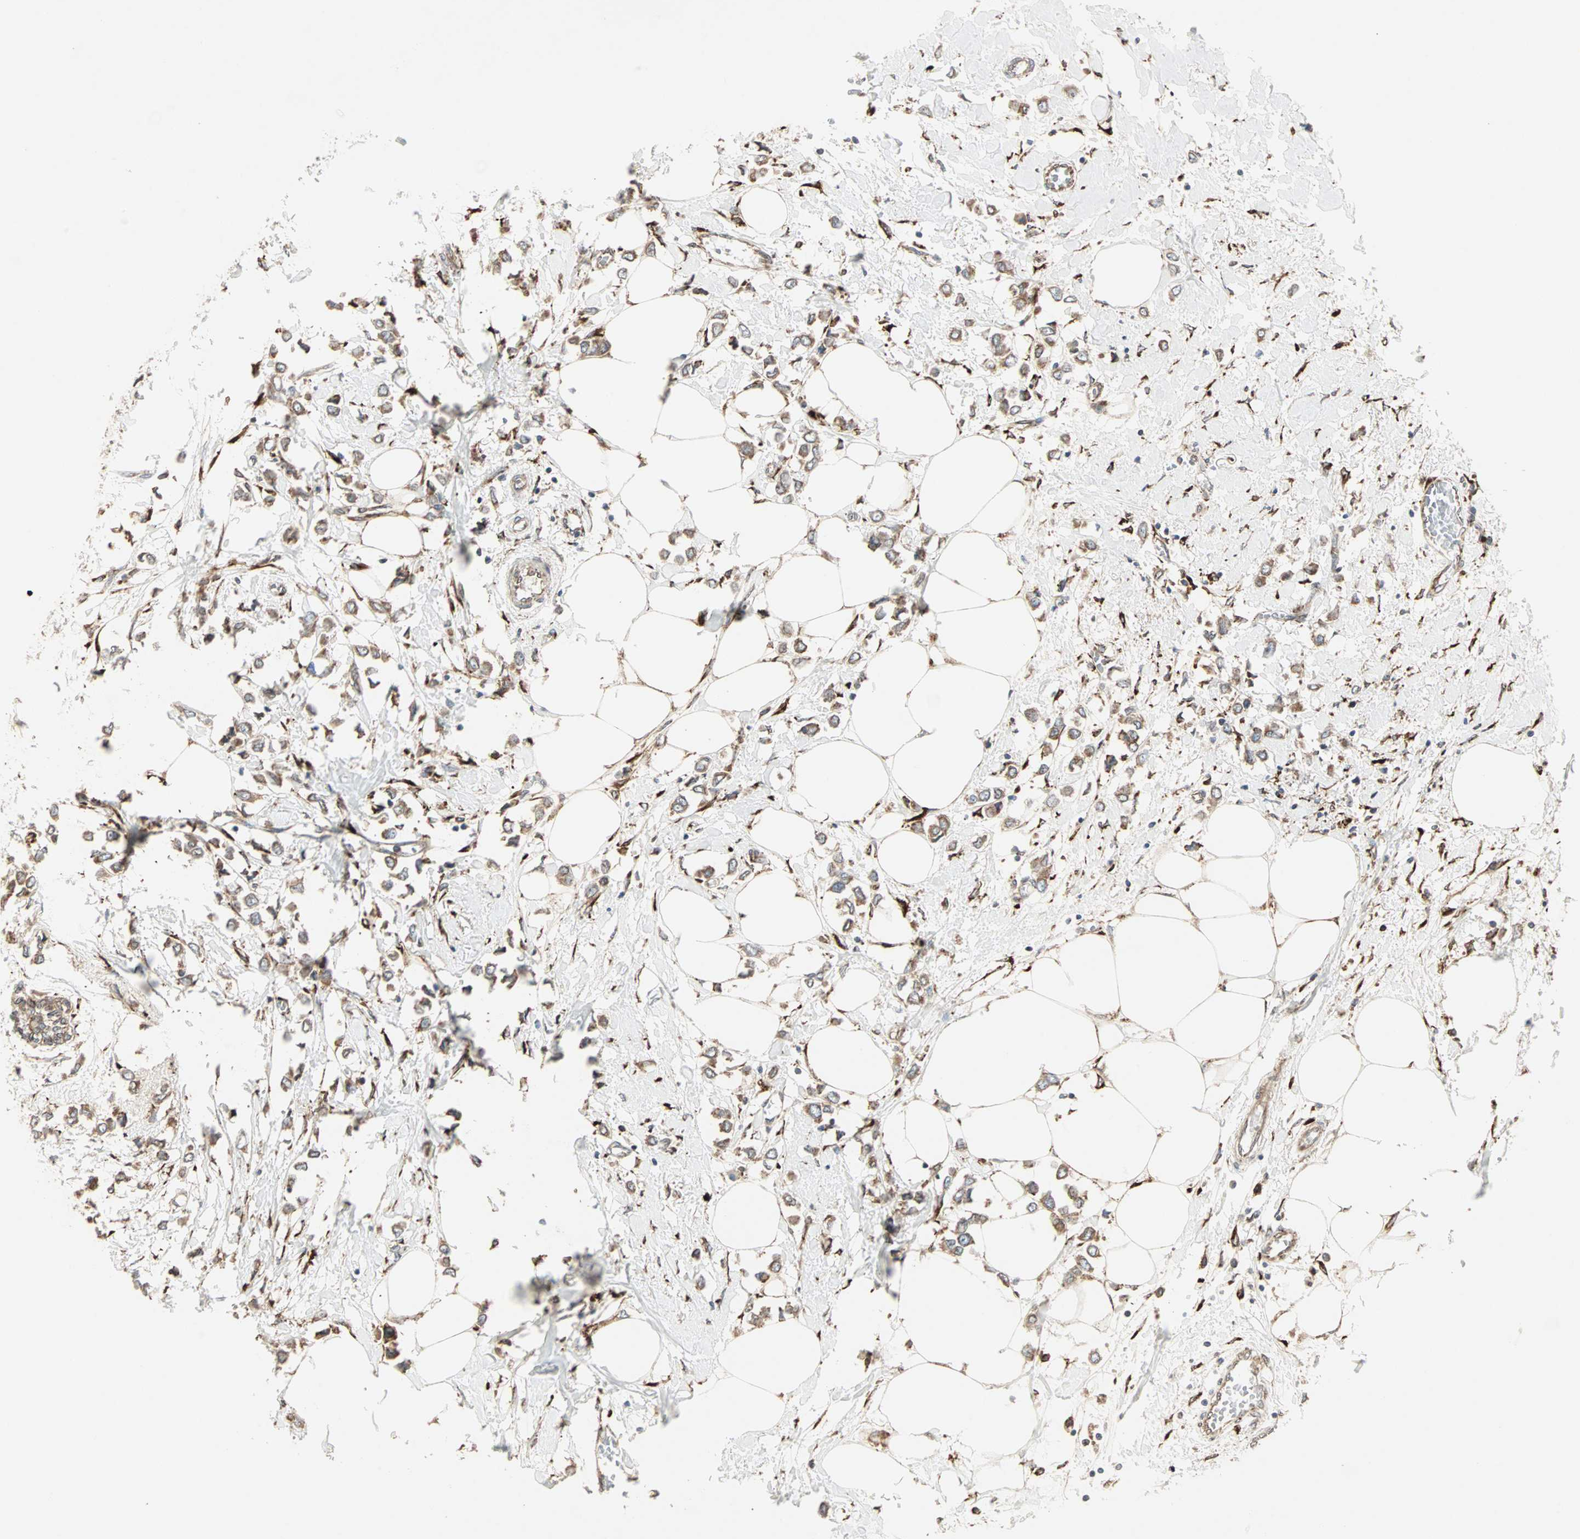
{"staining": {"intensity": "moderate", "quantity": ">75%", "location": "cytoplasmic/membranous"}, "tissue": "breast cancer", "cell_type": "Tumor cells", "image_type": "cancer", "snomed": [{"axis": "morphology", "description": "Lobular carcinoma"}, {"axis": "topography", "description": "Breast"}], "caption": "Tumor cells reveal medium levels of moderate cytoplasmic/membranous staining in approximately >75% of cells in breast cancer (lobular carcinoma).", "gene": "H6PD", "patient": {"sex": "female", "age": 51}}